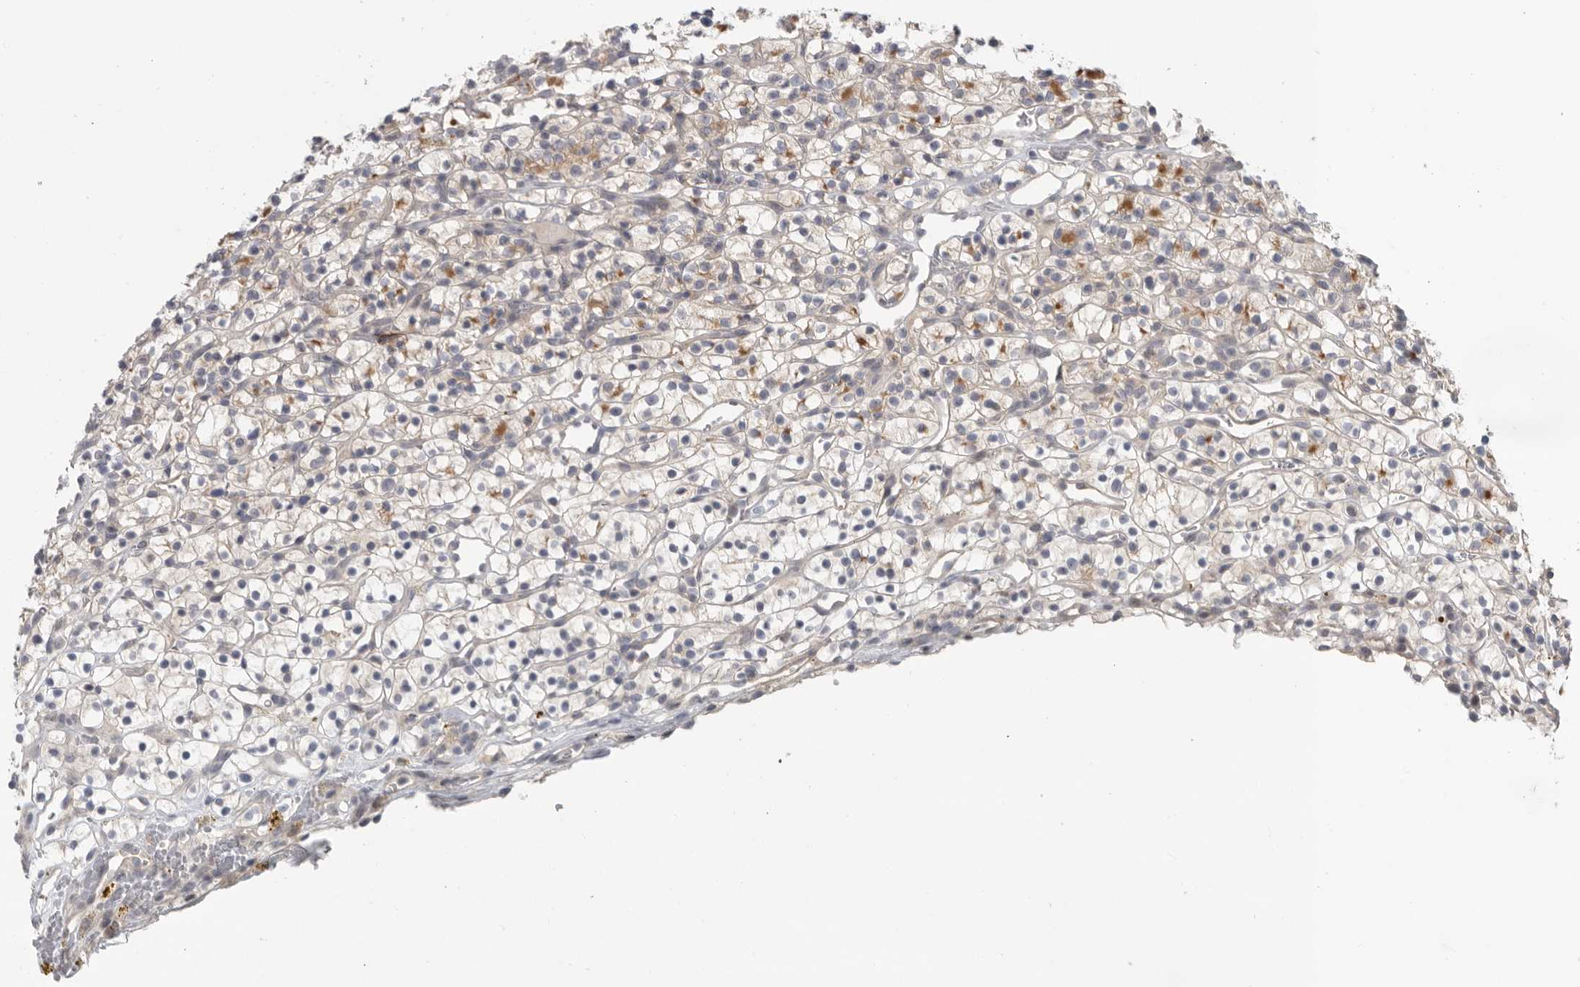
{"staining": {"intensity": "moderate", "quantity": "25%-75%", "location": "cytoplasmic/membranous"}, "tissue": "renal cancer", "cell_type": "Tumor cells", "image_type": "cancer", "snomed": [{"axis": "morphology", "description": "Adenocarcinoma, NOS"}, {"axis": "topography", "description": "Kidney"}], "caption": "DAB (3,3'-diaminobenzidine) immunohistochemical staining of renal cancer (adenocarcinoma) exhibits moderate cytoplasmic/membranous protein positivity in approximately 25%-75% of tumor cells.", "gene": "KLK5", "patient": {"sex": "female", "age": 57}}